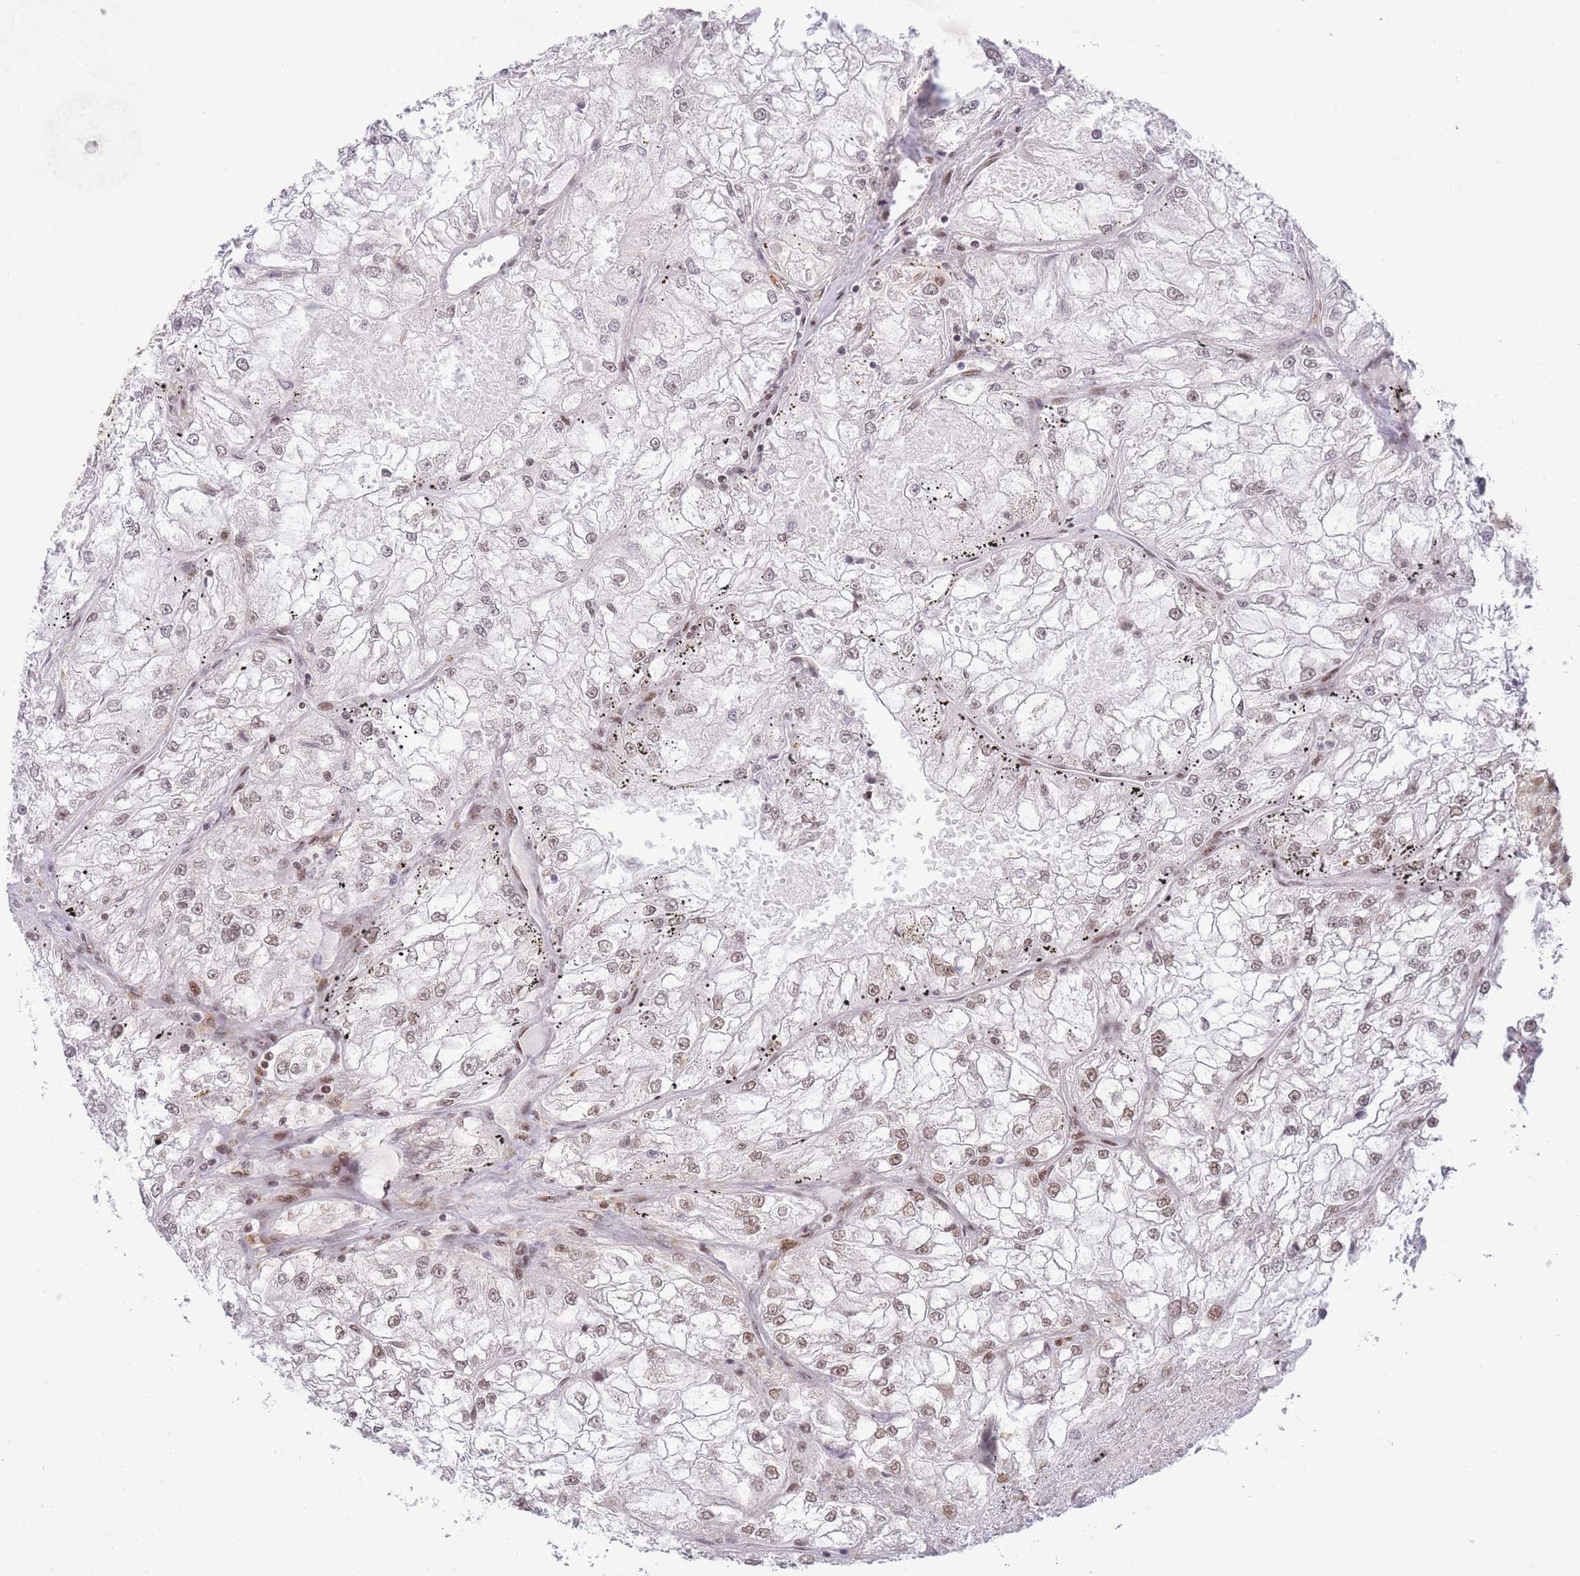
{"staining": {"intensity": "moderate", "quantity": ">75%", "location": "nuclear"}, "tissue": "renal cancer", "cell_type": "Tumor cells", "image_type": "cancer", "snomed": [{"axis": "morphology", "description": "Adenocarcinoma, NOS"}, {"axis": "topography", "description": "Kidney"}], "caption": "Immunohistochemistry (DAB) staining of human renal adenocarcinoma shows moderate nuclear protein expression in approximately >75% of tumor cells. (Brightfield microscopy of DAB IHC at high magnification).", "gene": "CARD8", "patient": {"sex": "female", "age": 72}}